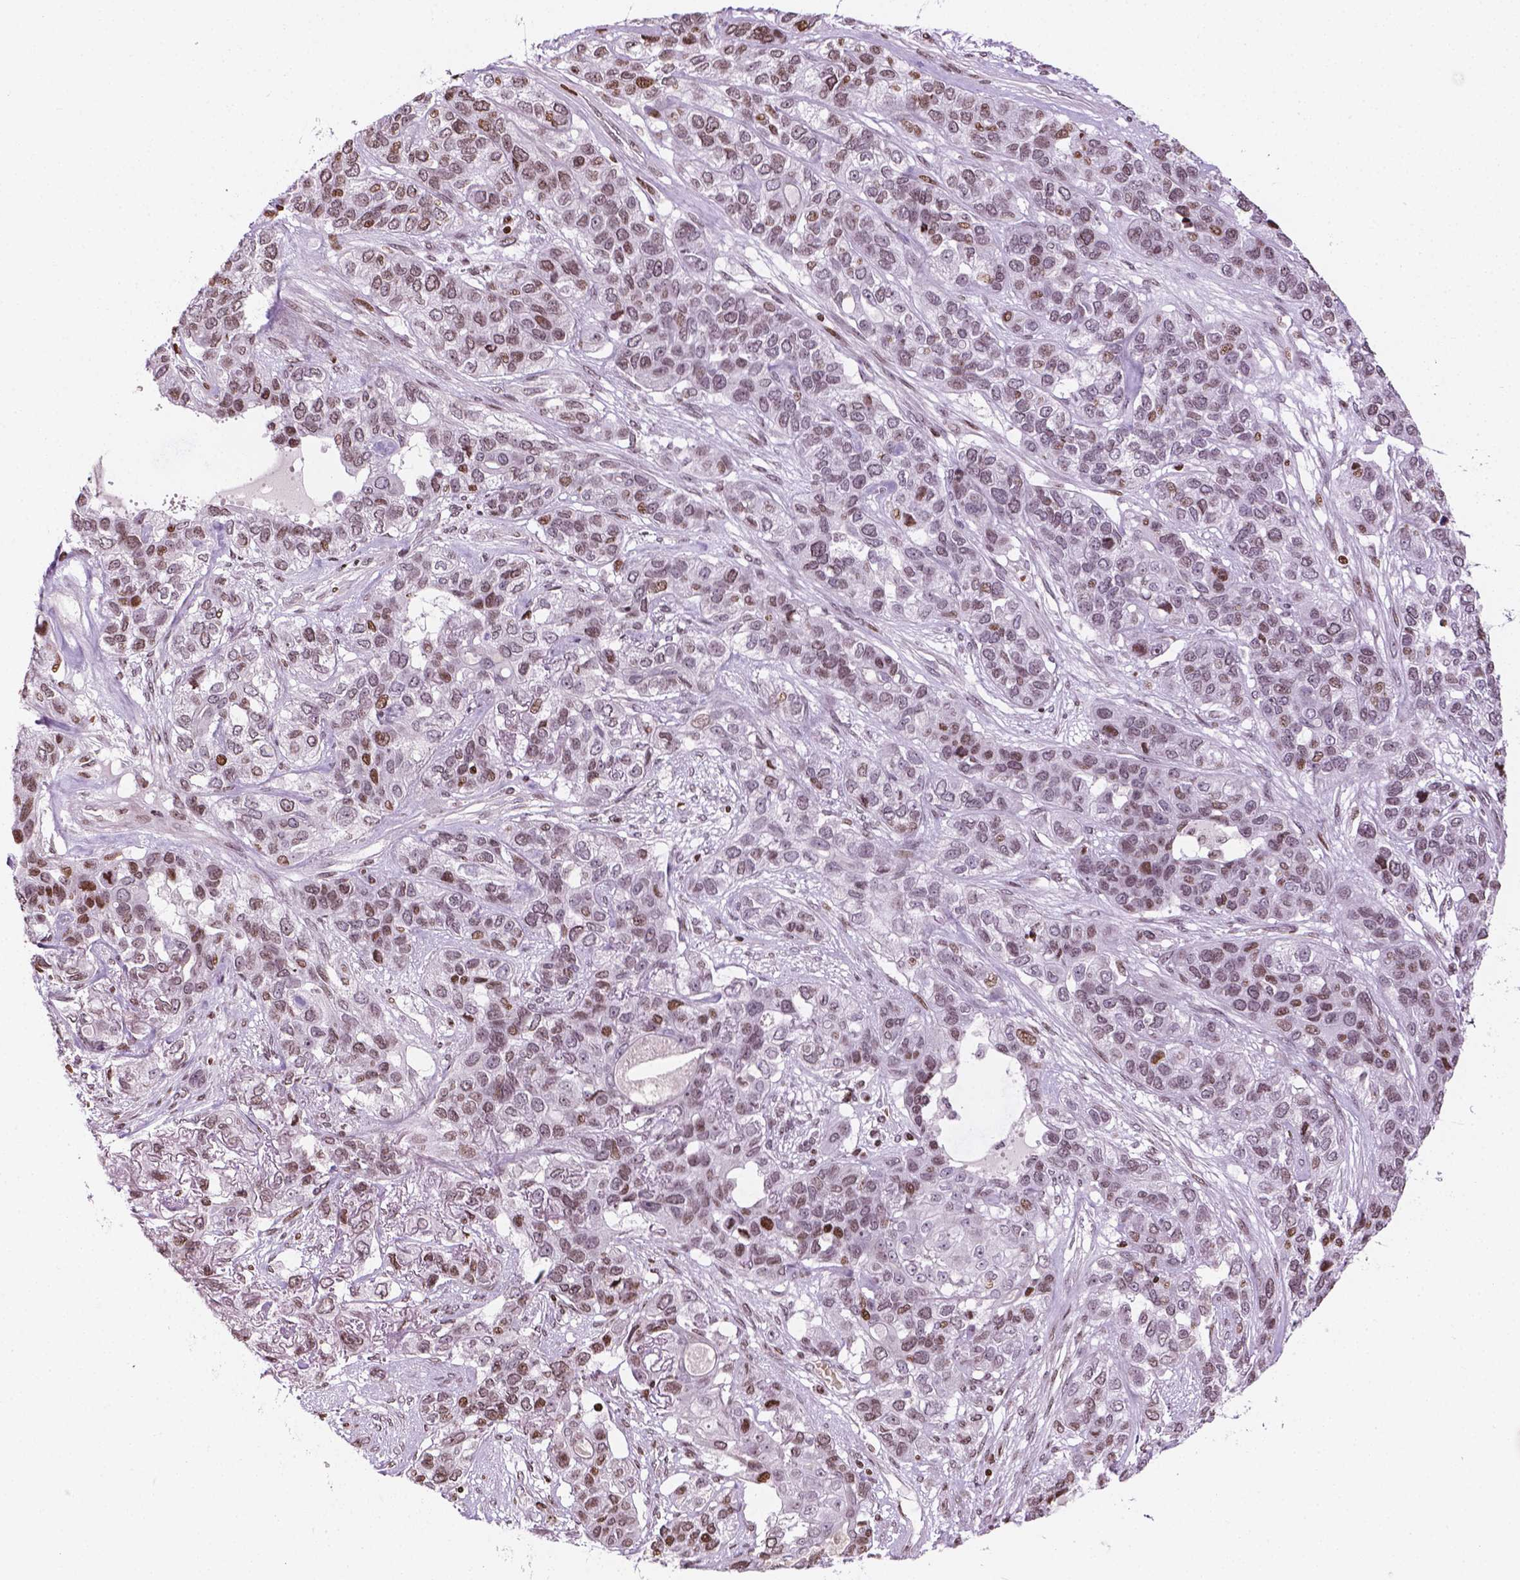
{"staining": {"intensity": "moderate", "quantity": "25%-75%", "location": "nuclear"}, "tissue": "lung cancer", "cell_type": "Tumor cells", "image_type": "cancer", "snomed": [{"axis": "morphology", "description": "Squamous cell carcinoma, NOS"}, {"axis": "topography", "description": "Lung"}], "caption": "Immunohistochemistry (IHC) histopathology image of neoplastic tissue: human squamous cell carcinoma (lung) stained using IHC reveals medium levels of moderate protein expression localized specifically in the nuclear of tumor cells, appearing as a nuclear brown color.", "gene": "PIP4K2A", "patient": {"sex": "female", "age": 70}}